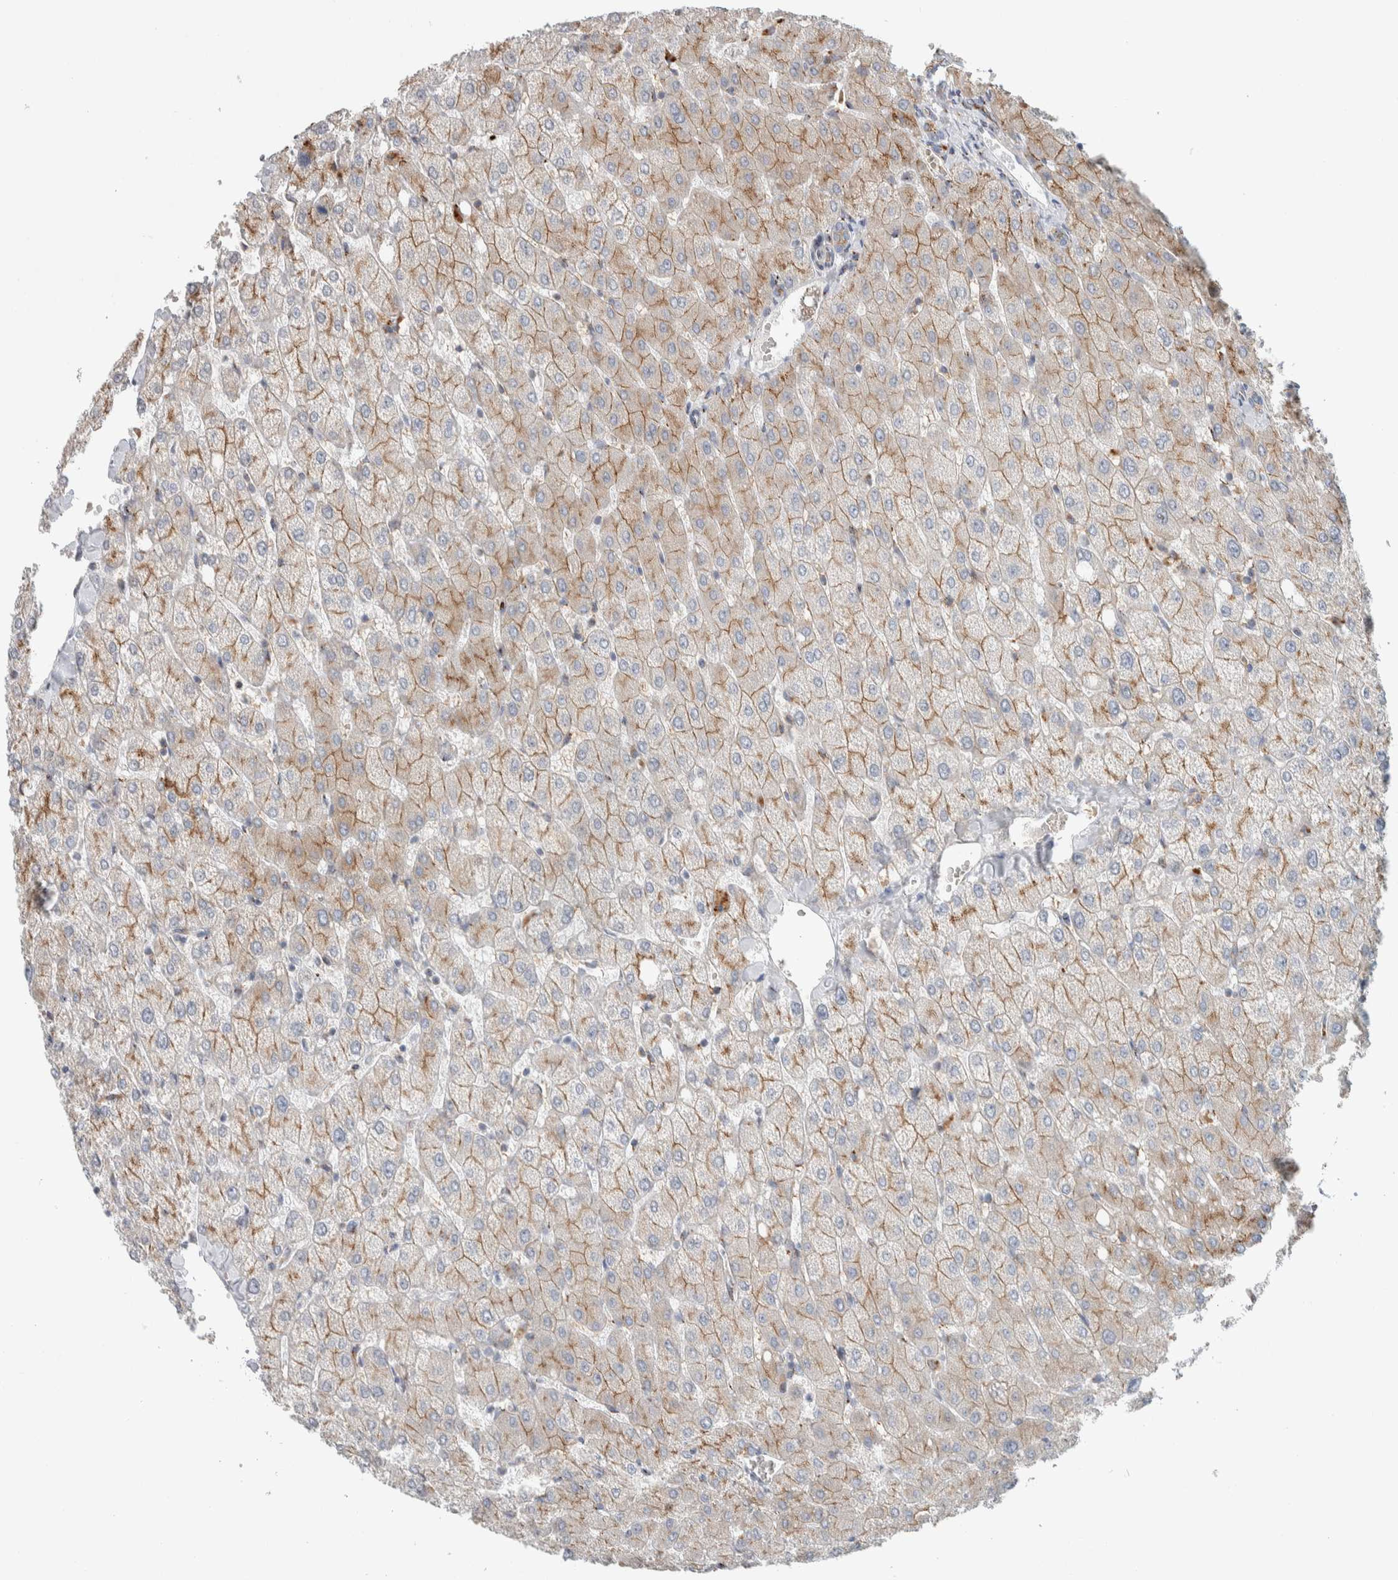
{"staining": {"intensity": "weak", "quantity": "25%-75%", "location": "cytoplasmic/membranous"}, "tissue": "liver", "cell_type": "Cholangiocytes", "image_type": "normal", "snomed": [{"axis": "morphology", "description": "Normal tissue, NOS"}, {"axis": "topography", "description": "Liver"}], "caption": "Protein staining of benign liver demonstrates weak cytoplasmic/membranous positivity in about 25%-75% of cholangiocytes.", "gene": "SLC38A10", "patient": {"sex": "female", "age": 54}}